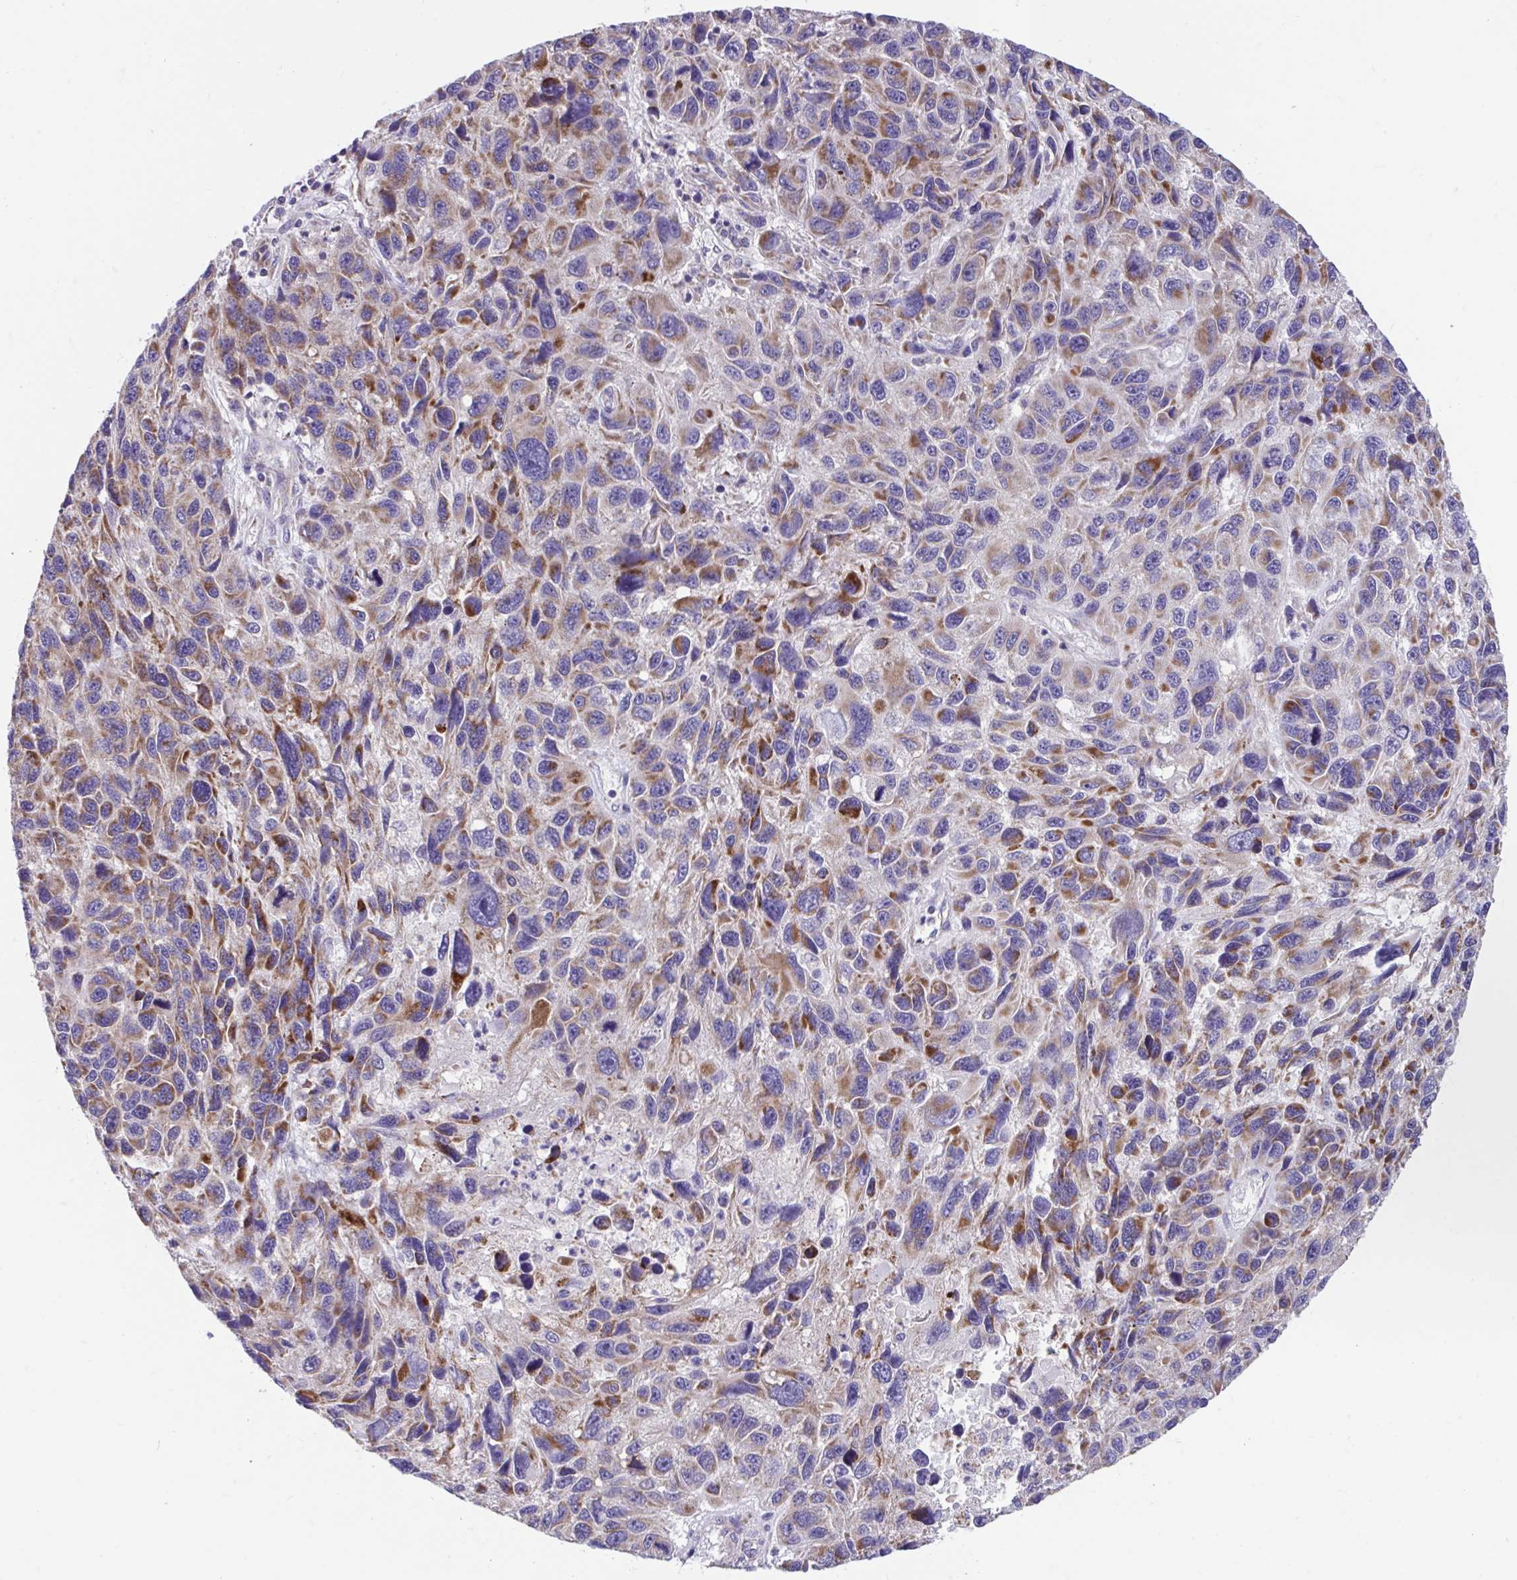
{"staining": {"intensity": "moderate", "quantity": ">75%", "location": "cytoplasmic/membranous"}, "tissue": "melanoma", "cell_type": "Tumor cells", "image_type": "cancer", "snomed": [{"axis": "morphology", "description": "Malignant melanoma, NOS"}, {"axis": "topography", "description": "Skin"}], "caption": "Immunohistochemistry (IHC) (DAB (3,3'-diaminobenzidine)) staining of human malignant melanoma displays moderate cytoplasmic/membranous protein staining in about >75% of tumor cells. The protein is stained brown, and the nuclei are stained in blue (DAB (3,3'-diaminobenzidine) IHC with brightfield microscopy, high magnification).", "gene": "LINGO4", "patient": {"sex": "male", "age": 53}}